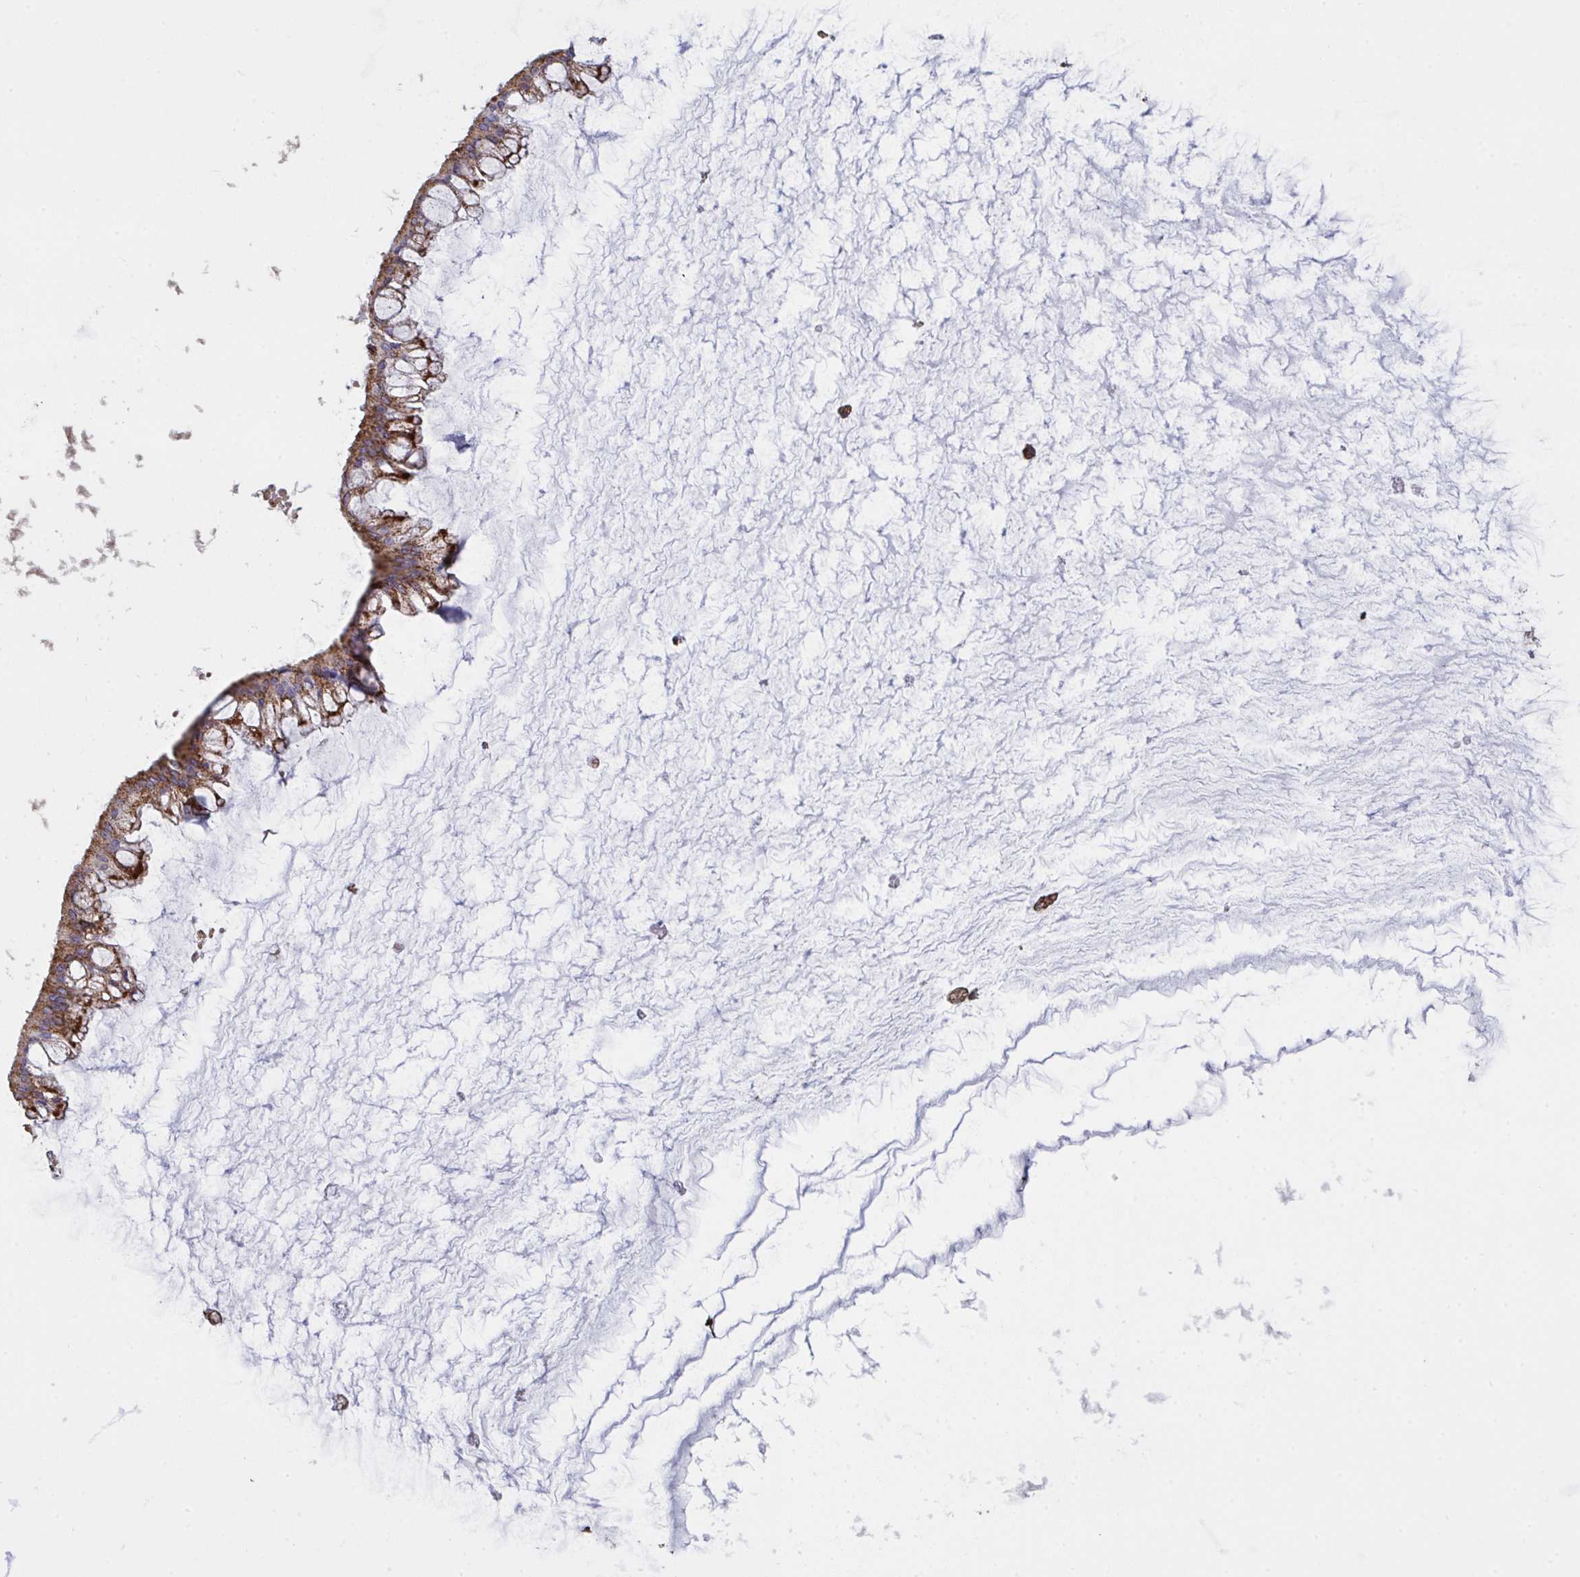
{"staining": {"intensity": "strong", "quantity": ">75%", "location": "cytoplasmic/membranous"}, "tissue": "ovarian cancer", "cell_type": "Tumor cells", "image_type": "cancer", "snomed": [{"axis": "morphology", "description": "Cystadenocarcinoma, mucinous, NOS"}, {"axis": "topography", "description": "Ovary"}], "caption": "A micrograph showing strong cytoplasmic/membranous positivity in approximately >75% of tumor cells in ovarian cancer (mucinous cystadenocarcinoma), as visualized by brown immunohistochemical staining.", "gene": "MICOS10", "patient": {"sex": "female", "age": 73}}